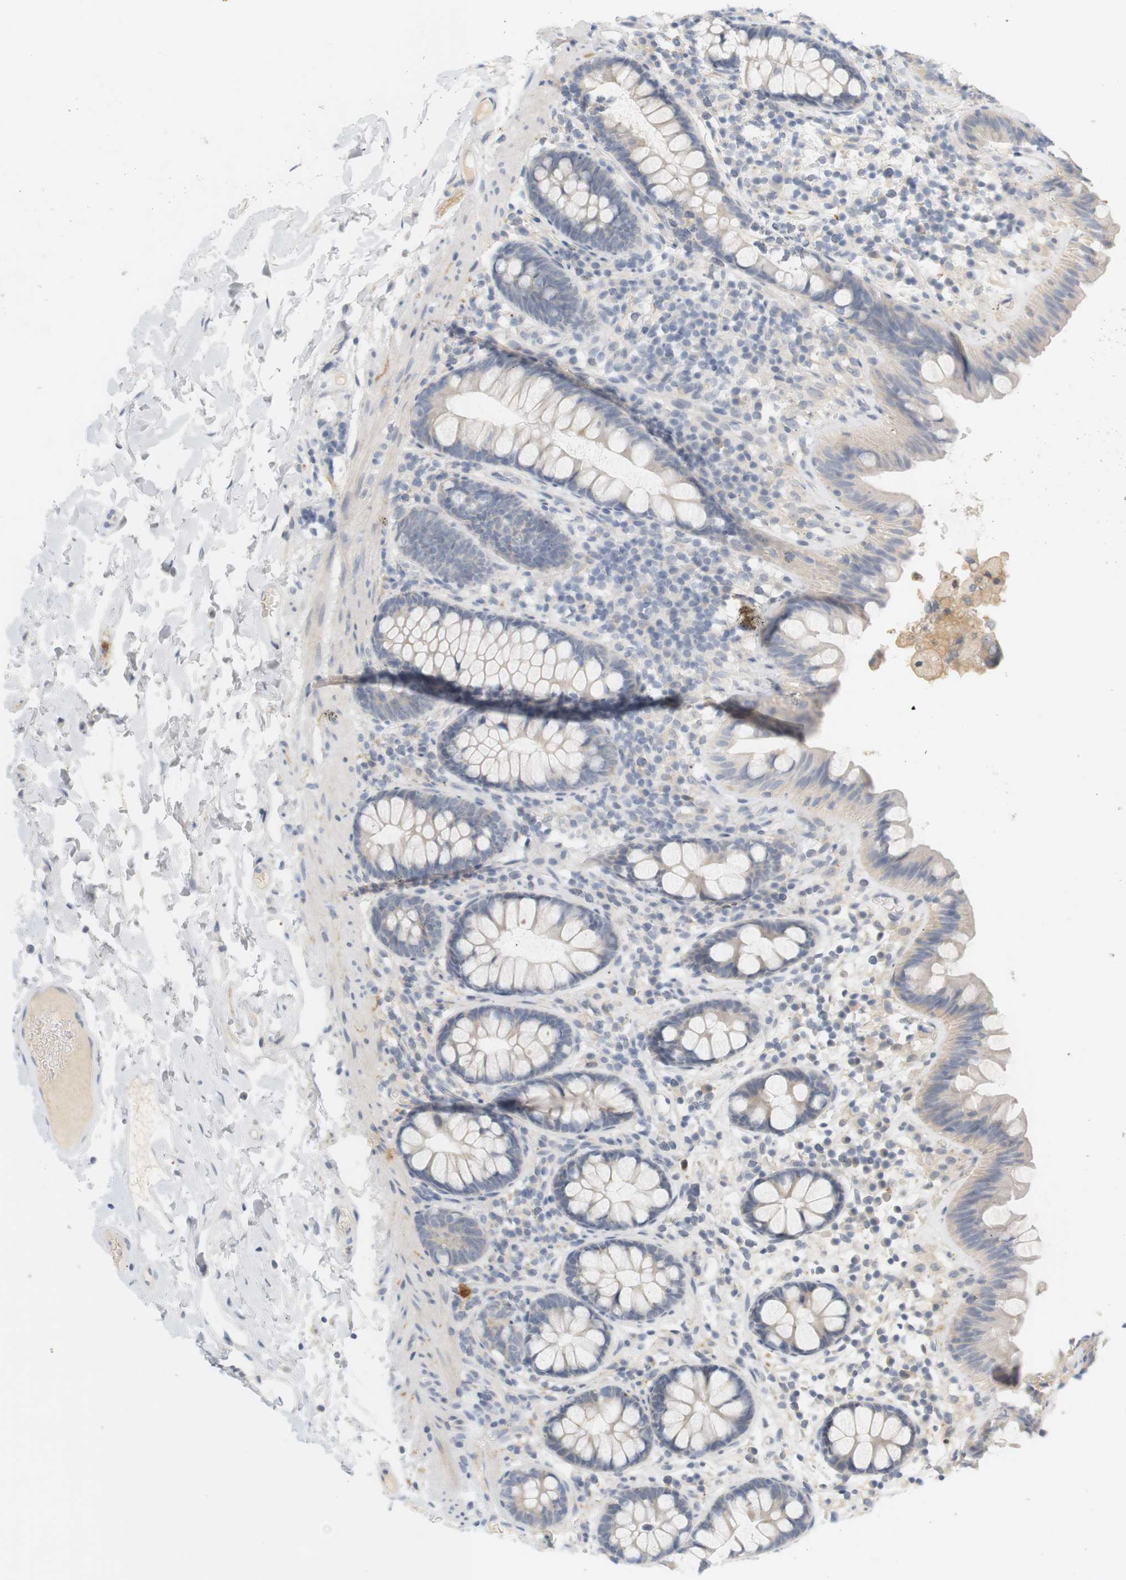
{"staining": {"intensity": "negative", "quantity": "none", "location": "none"}, "tissue": "colon", "cell_type": "Endothelial cells", "image_type": "normal", "snomed": [{"axis": "morphology", "description": "Normal tissue, NOS"}, {"axis": "topography", "description": "Colon"}], "caption": "Human colon stained for a protein using immunohistochemistry displays no expression in endothelial cells.", "gene": "RTN3", "patient": {"sex": "female", "age": 80}}